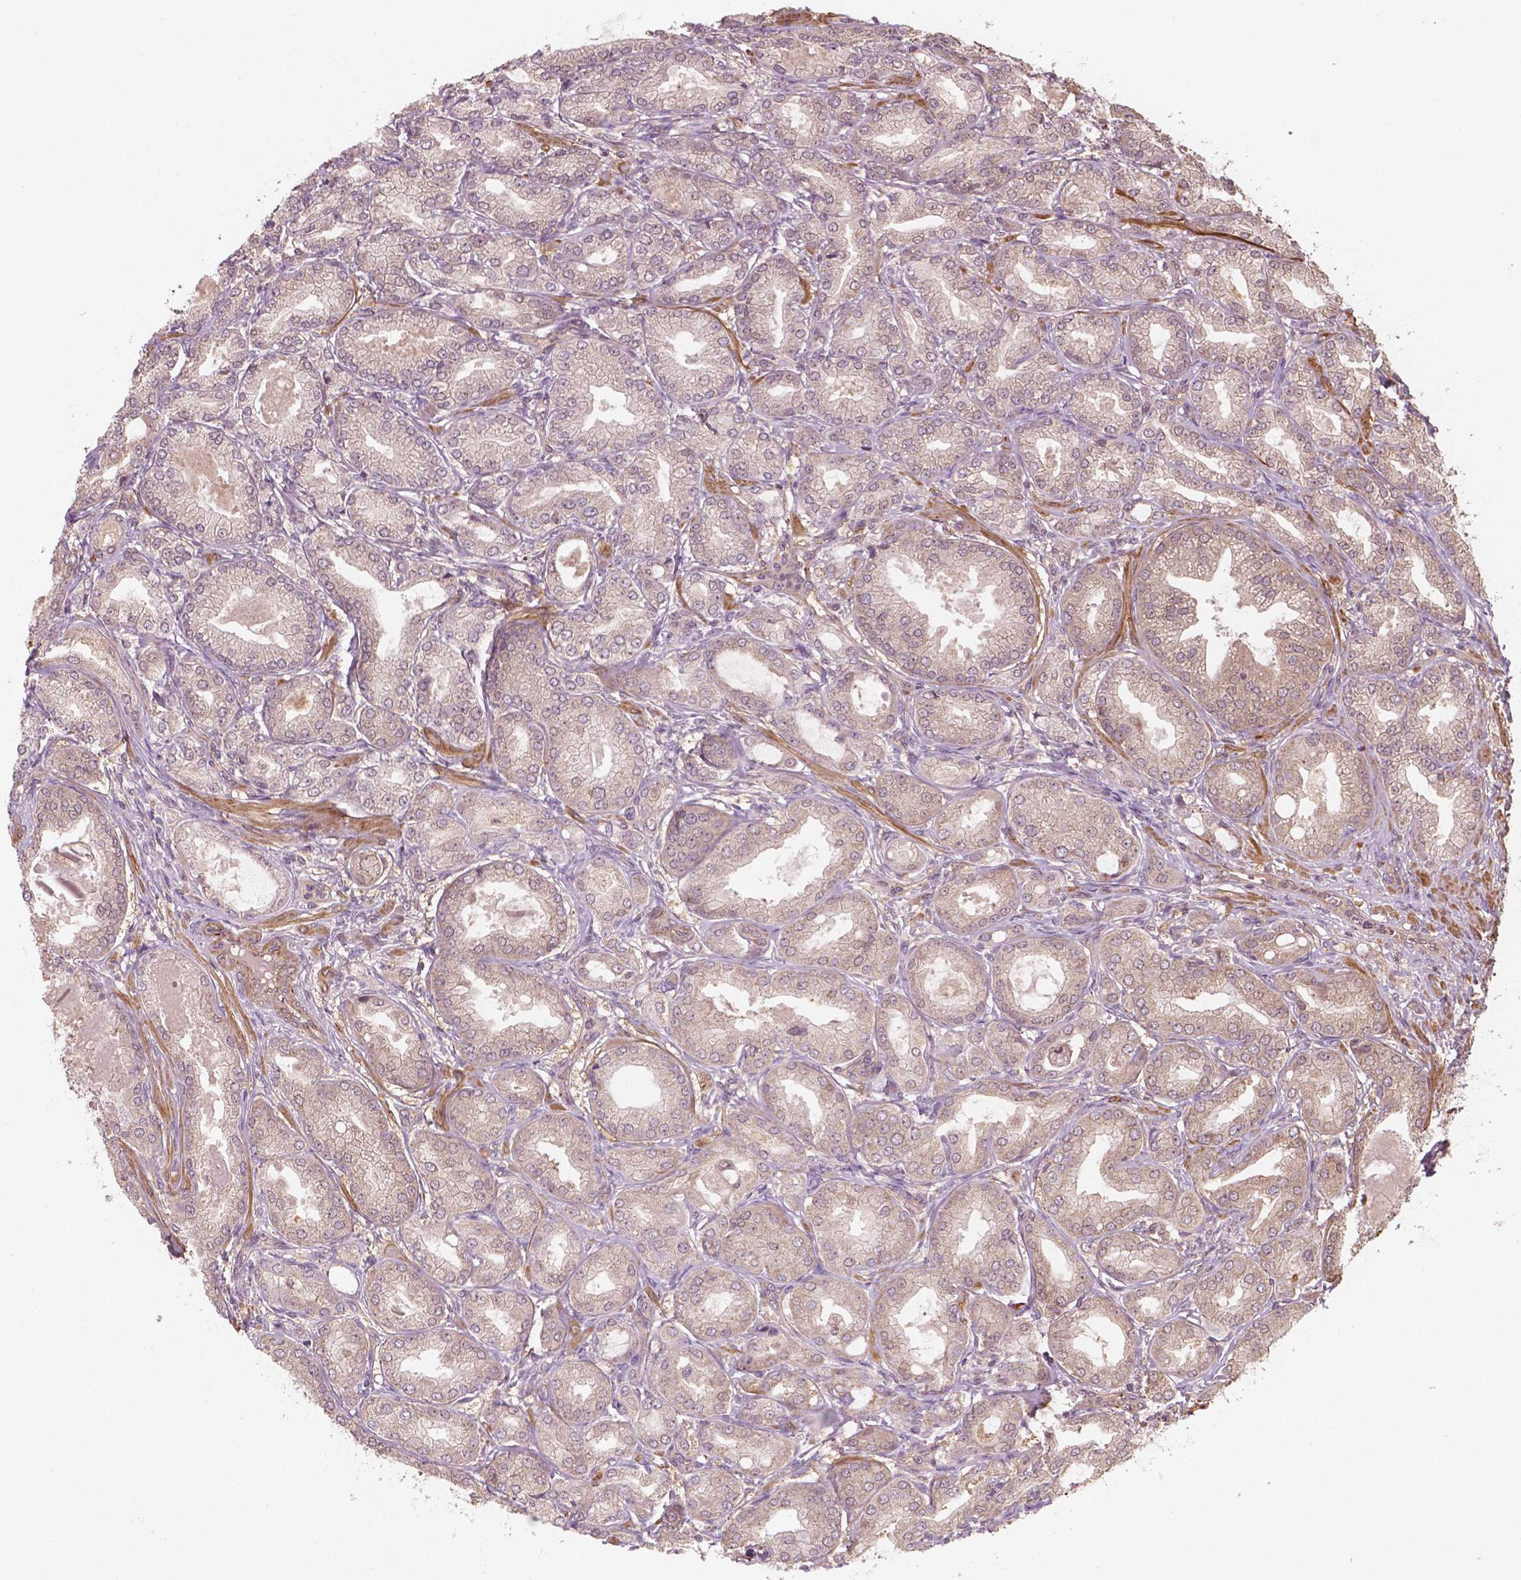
{"staining": {"intensity": "weak", "quantity": ">75%", "location": "cytoplasmic/membranous"}, "tissue": "prostate cancer", "cell_type": "Tumor cells", "image_type": "cancer", "snomed": [{"axis": "morphology", "description": "Adenocarcinoma, NOS"}, {"axis": "topography", "description": "Prostate and seminal vesicle, NOS"}, {"axis": "topography", "description": "Prostate"}], "caption": "Protein staining of adenocarcinoma (prostate) tissue demonstrates weak cytoplasmic/membranous staining in approximately >75% of tumor cells.", "gene": "CYFIP2", "patient": {"sex": "male", "age": 77}}